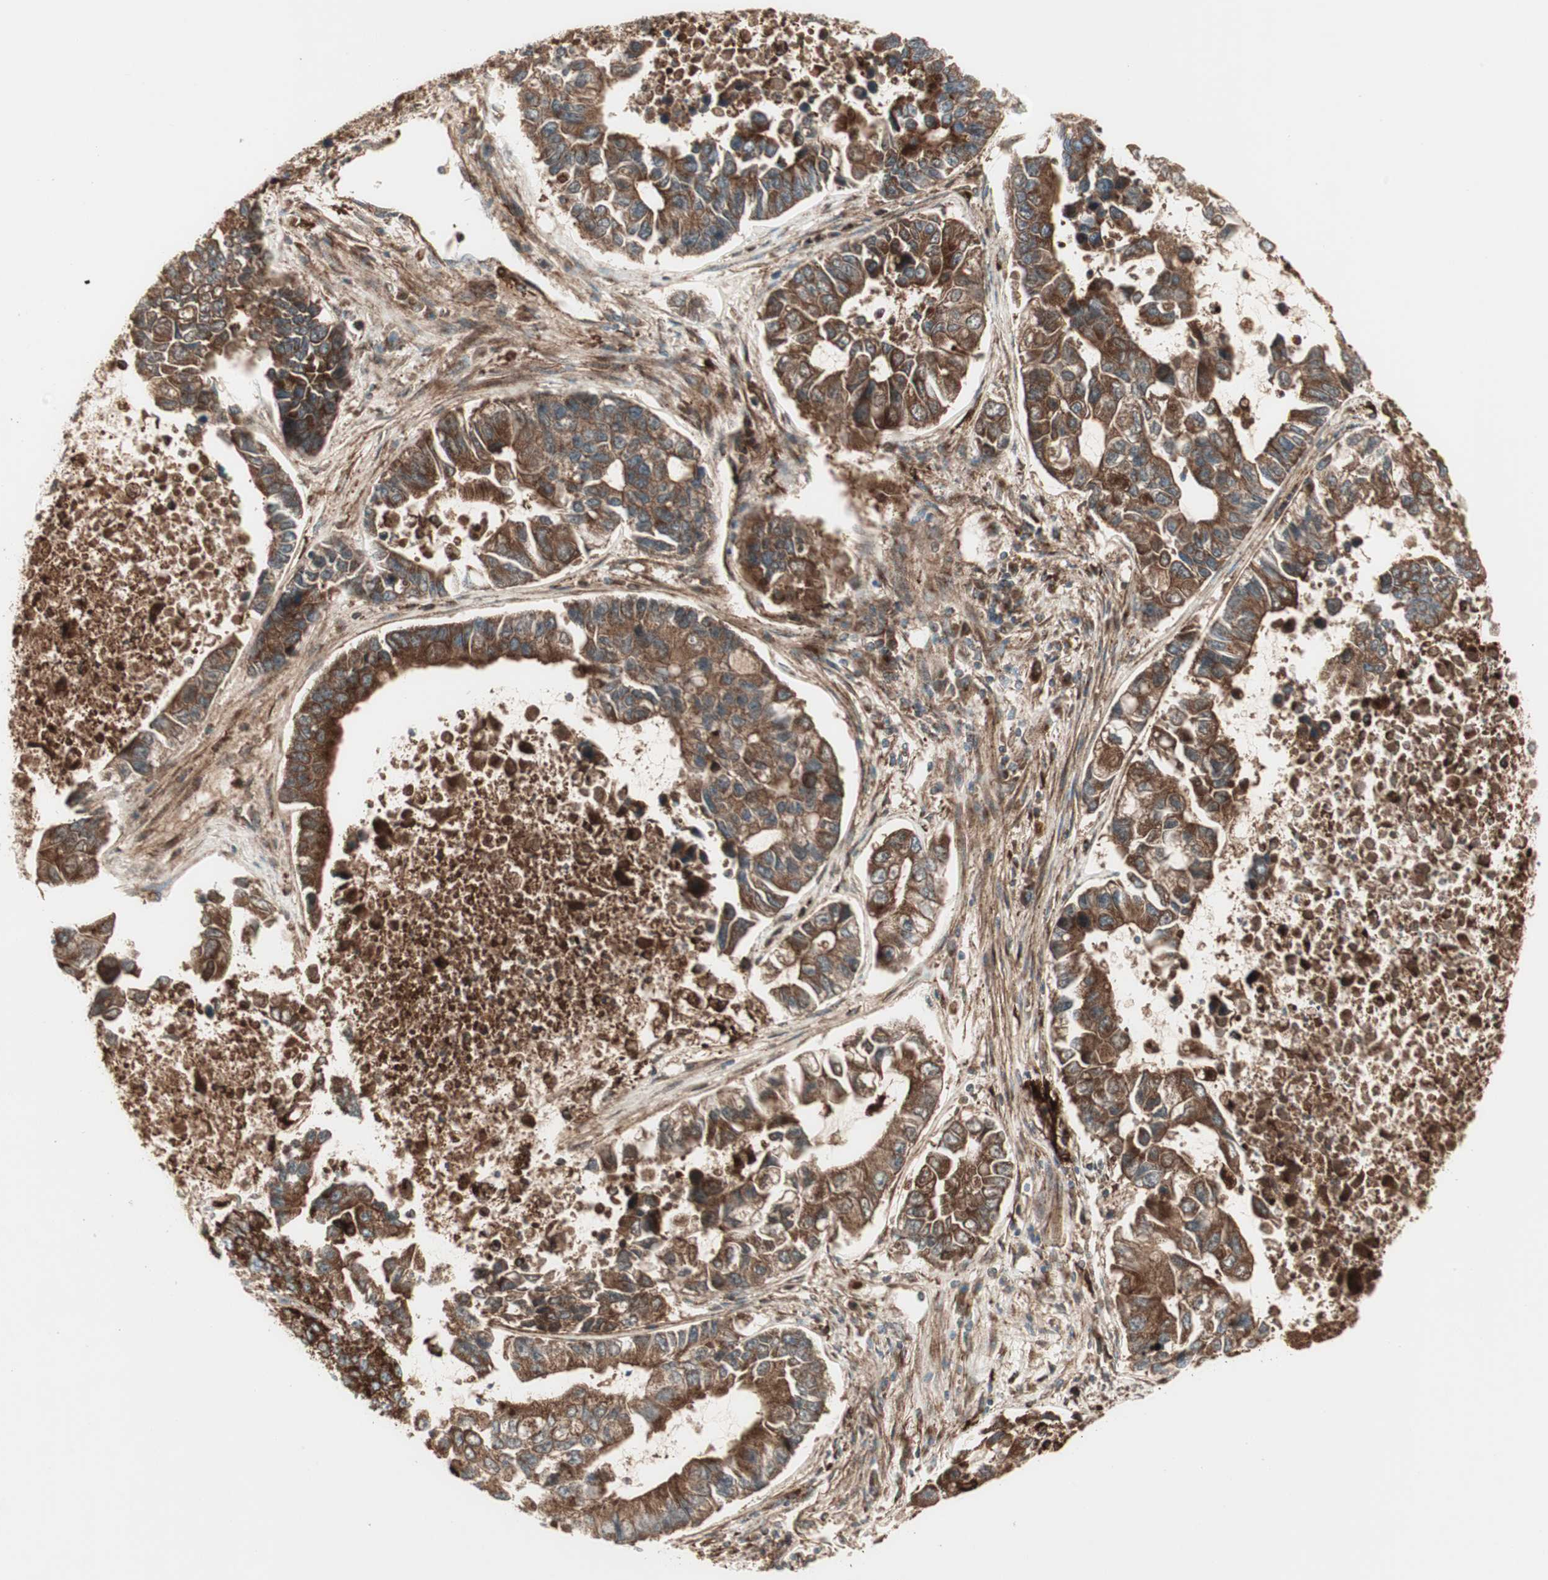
{"staining": {"intensity": "strong", "quantity": "25%-75%", "location": "cytoplasmic/membranous"}, "tissue": "lung cancer", "cell_type": "Tumor cells", "image_type": "cancer", "snomed": [{"axis": "morphology", "description": "Adenocarcinoma, NOS"}, {"axis": "topography", "description": "Lung"}], "caption": "High-power microscopy captured an immunohistochemistry micrograph of lung cancer (adenocarcinoma), revealing strong cytoplasmic/membranous positivity in about 25%-75% of tumor cells.", "gene": "ATP6V1G1", "patient": {"sex": "female", "age": 51}}